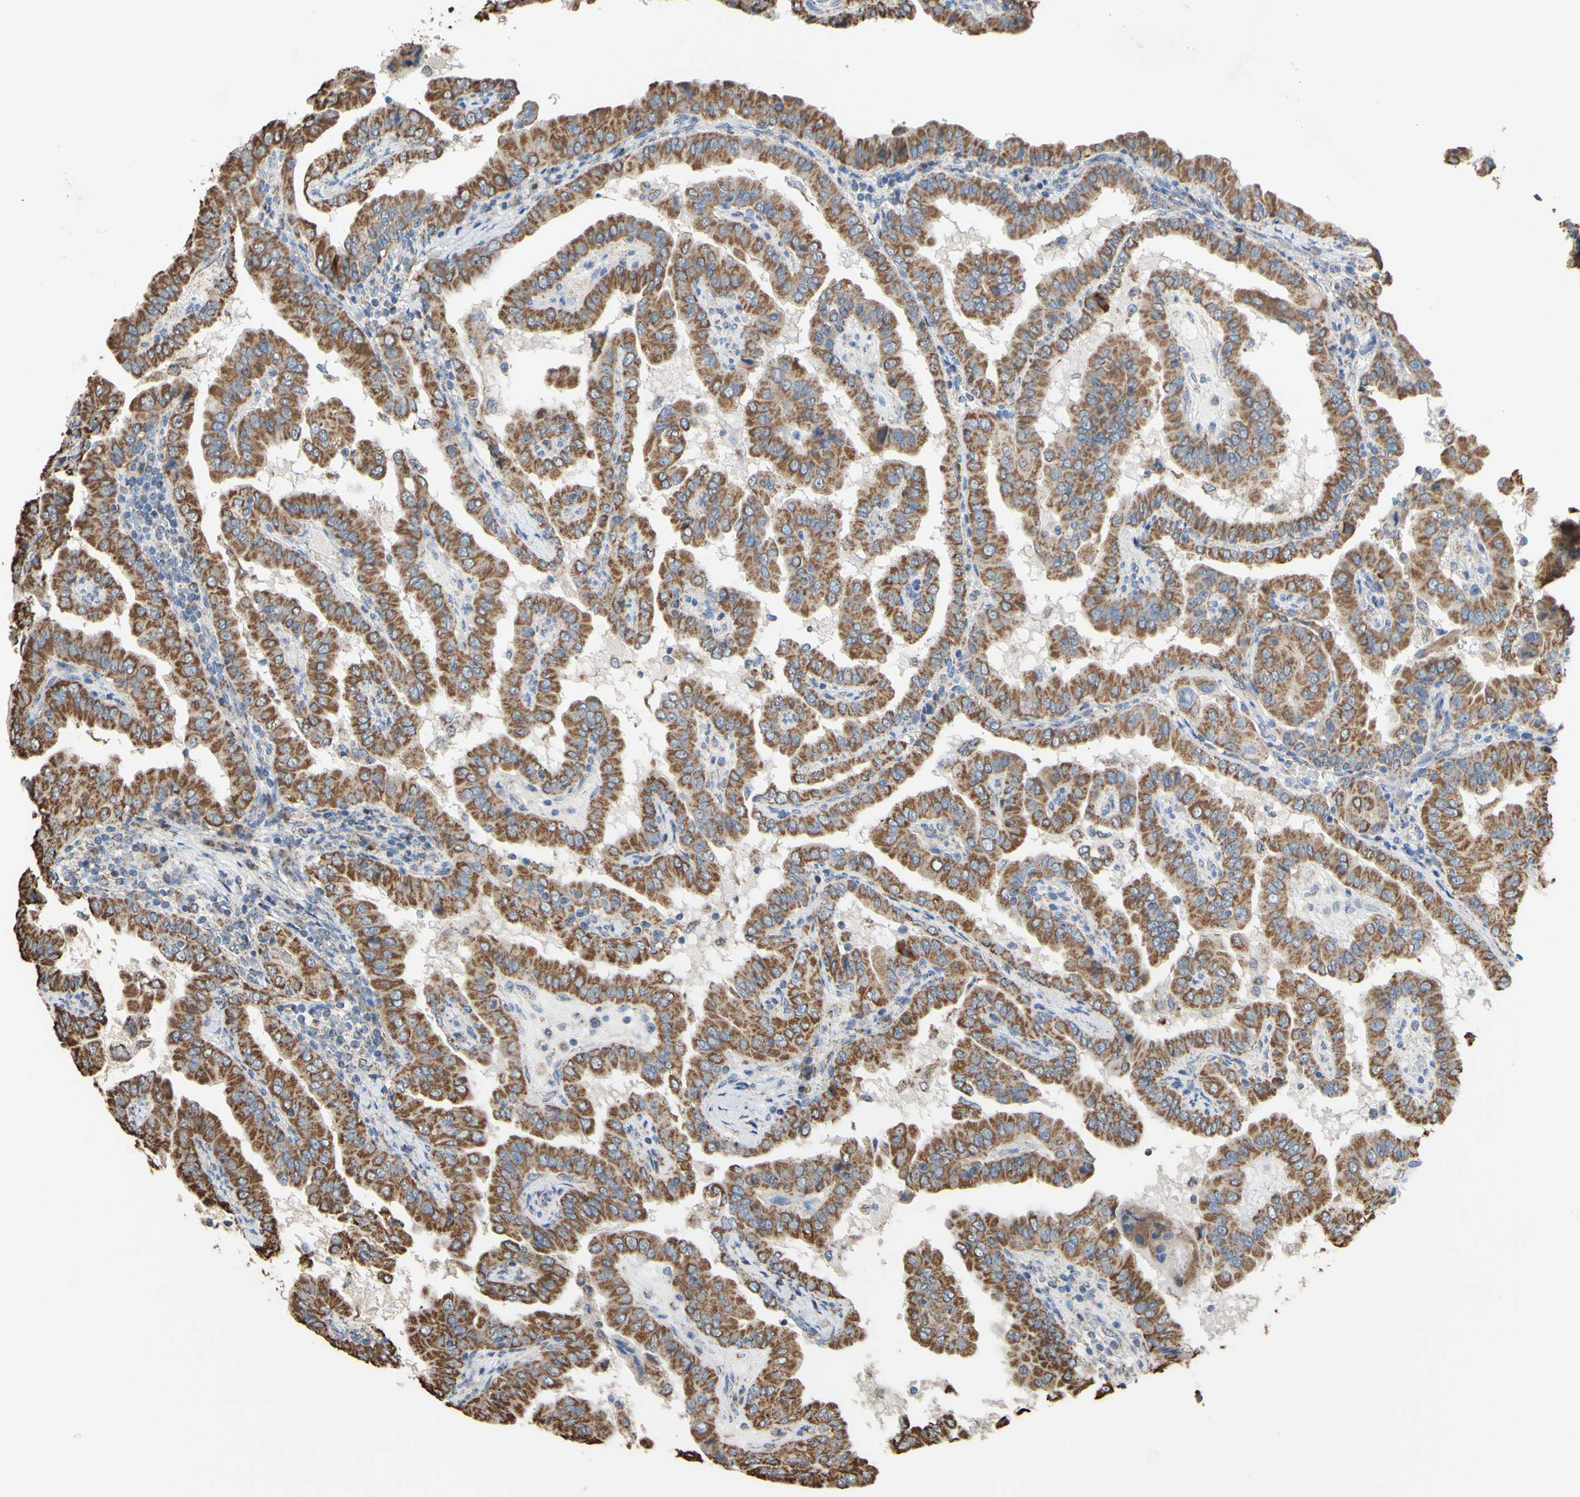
{"staining": {"intensity": "moderate", "quantity": ">75%", "location": "cytoplasmic/membranous"}, "tissue": "thyroid cancer", "cell_type": "Tumor cells", "image_type": "cancer", "snomed": [{"axis": "morphology", "description": "Papillary adenocarcinoma, NOS"}, {"axis": "topography", "description": "Thyroid gland"}], "caption": "Tumor cells demonstrate medium levels of moderate cytoplasmic/membranous positivity in about >75% of cells in thyroid papillary adenocarcinoma.", "gene": "CMKLR2", "patient": {"sex": "male", "age": 33}}